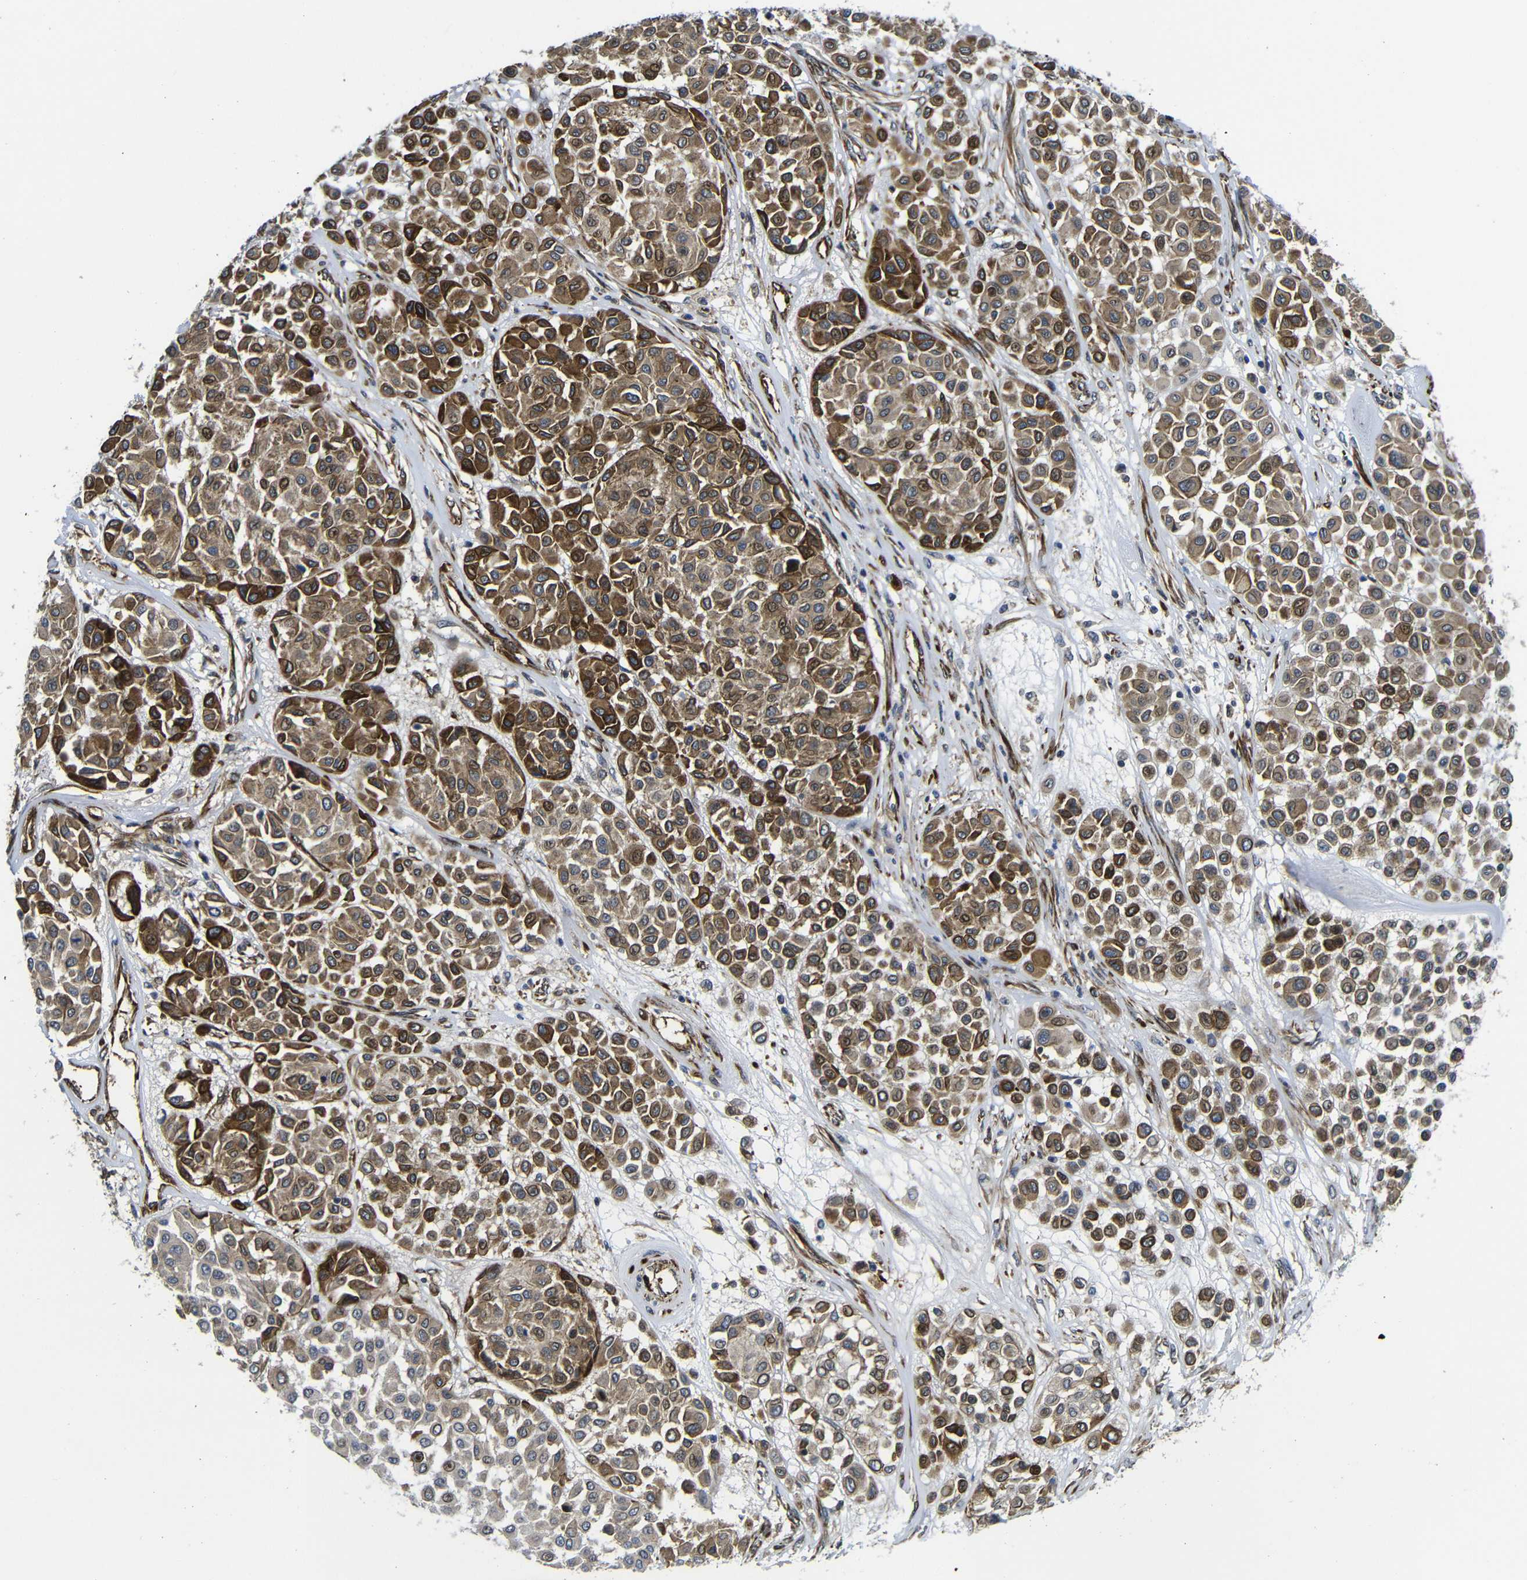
{"staining": {"intensity": "moderate", "quantity": ">75%", "location": "cytoplasmic/membranous"}, "tissue": "melanoma", "cell_type": "Tumor cells", "image_type": "cancer", "snomed": [{"axis": "morphology", "description": "Malignant melanoma, Metastatic site"}, {"axis": "topography", "description": "Soft tissue"}], "caption": "IHC (DAB (3,3'-diaminobenzidine)) staining of malignant melanoma (metastatic site) shows moderate cytoplasmic/membranous protein expression in about >75% of tumor cells. (DAB (3,3'-diaminobenzidine) IHC, brown staining for protein, blue staining for nuclei).", "gene": "PARP14", "patient": {"sex": "male", "age": 41}}